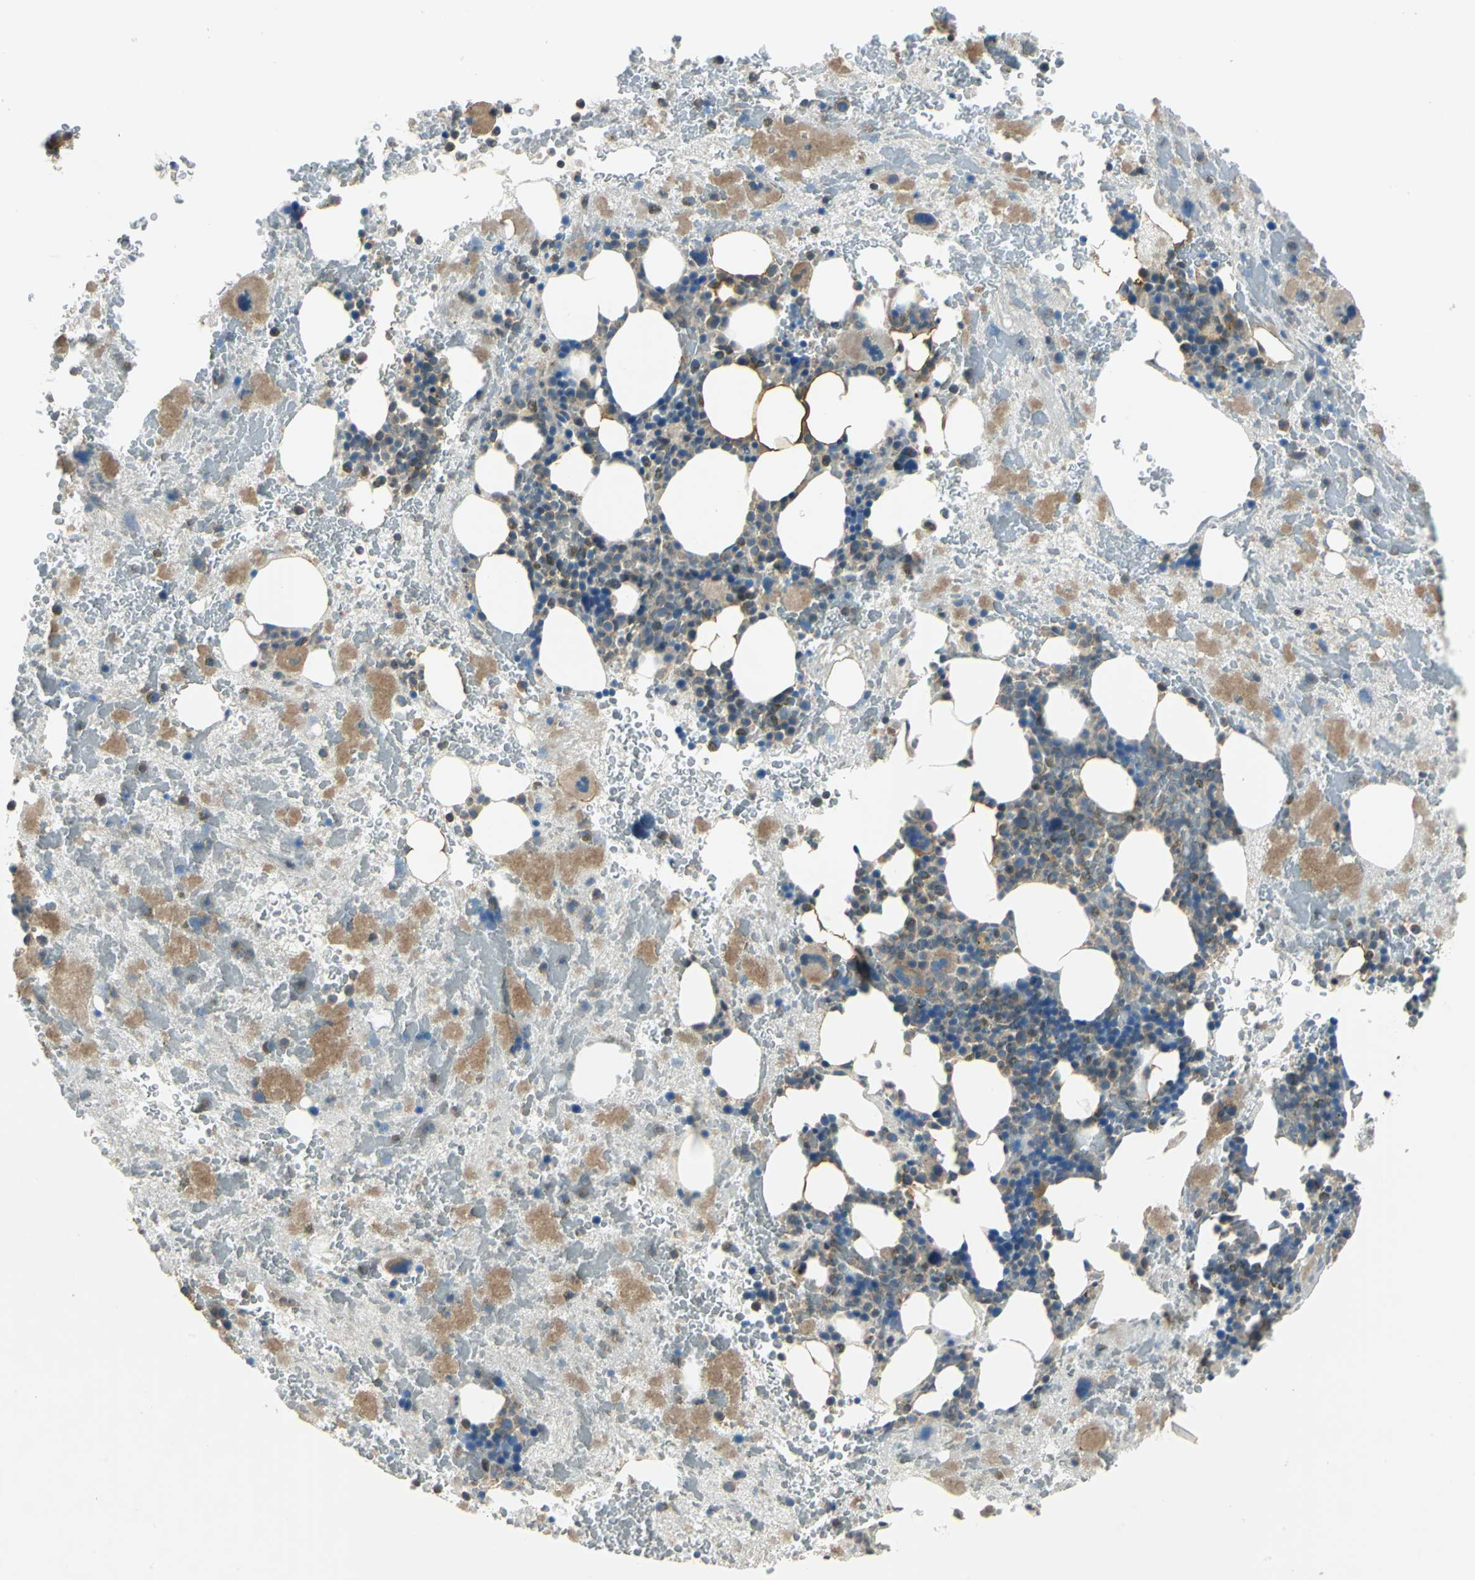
{"staining": {"intensity": "moderate", "quantity": "25%-75%", "location": "cytoplasmic/membranous"}, "tissue": "bone marrow", "cell_type": "Hematopoietic cells", "image_type": "normal", "snomed": [{"axis": "morphology", "description": "Normal tissue, NOS"}, {"axis": "topography", "description": "Bone marrow"}], "caption": "Bone marrow stained for a protein exhibits moderate cytoplasmic/membranous positivity in hematopoietic cells. (DAB (3,3'-diaminobenzidine) IHC, brown staining for protein, blue staining for nuclei).", "gene": "RAPGEF1", "patient": {"sex": "male", "age": 76}}